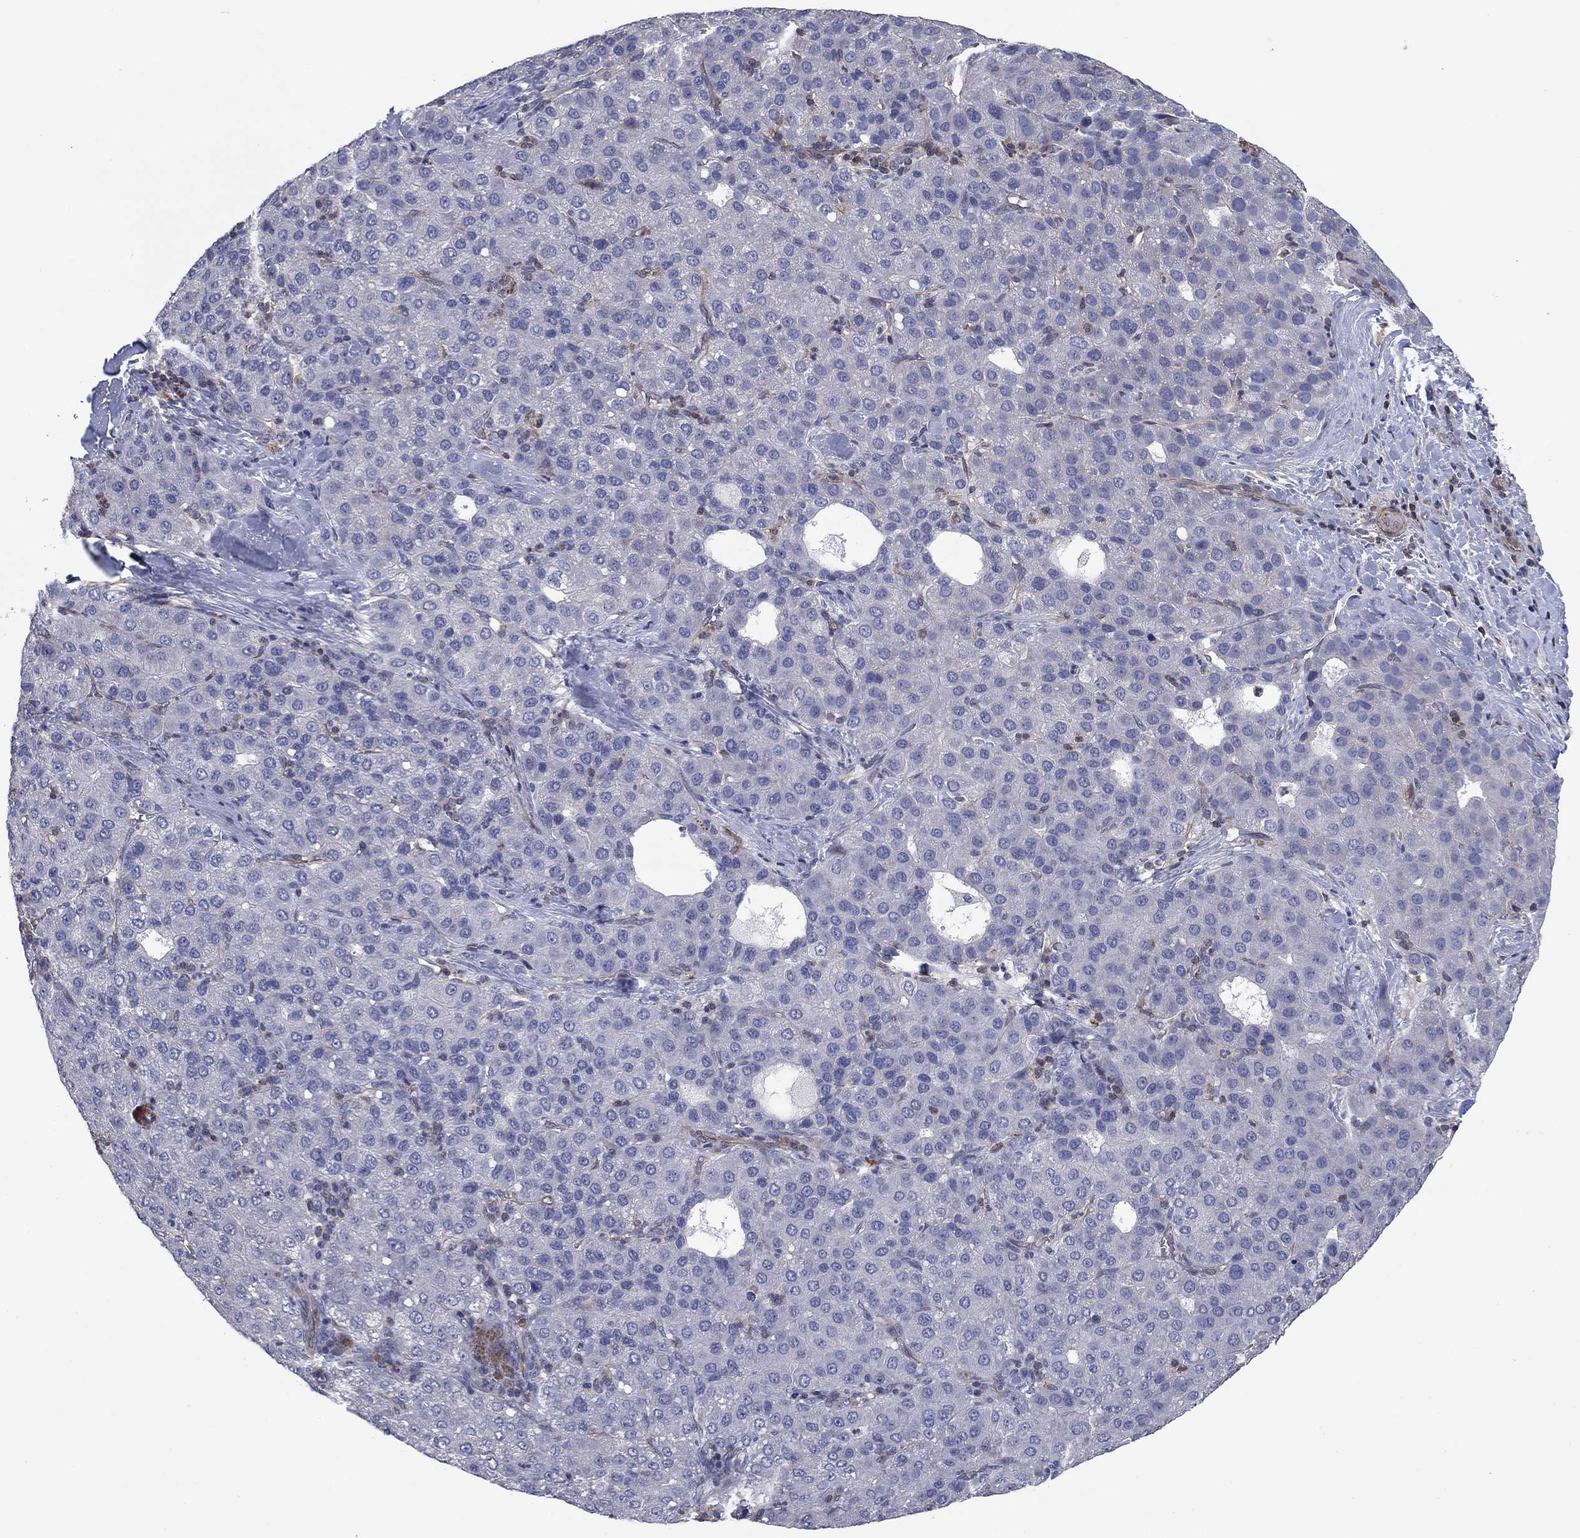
{"staining": {"intensity": "negative", "quantity": "none", "location": "none"}, "tissue": "liver cancer", "cell_type": "Tumor cells", "image_type": "cancer", "snomed": [{"axis": "morphology", "description": "Carcinoma, Hepatocellular, NOS"}, {"axis": "topography", "description": "Liver"}], "caption": "Immunohistochemical staining of human liver cancer (hepatocellular carcinoma) displays no significant staining in tumor cells.", "gene": "PSD4", "patient": {"sex": "male", "age": 65}}